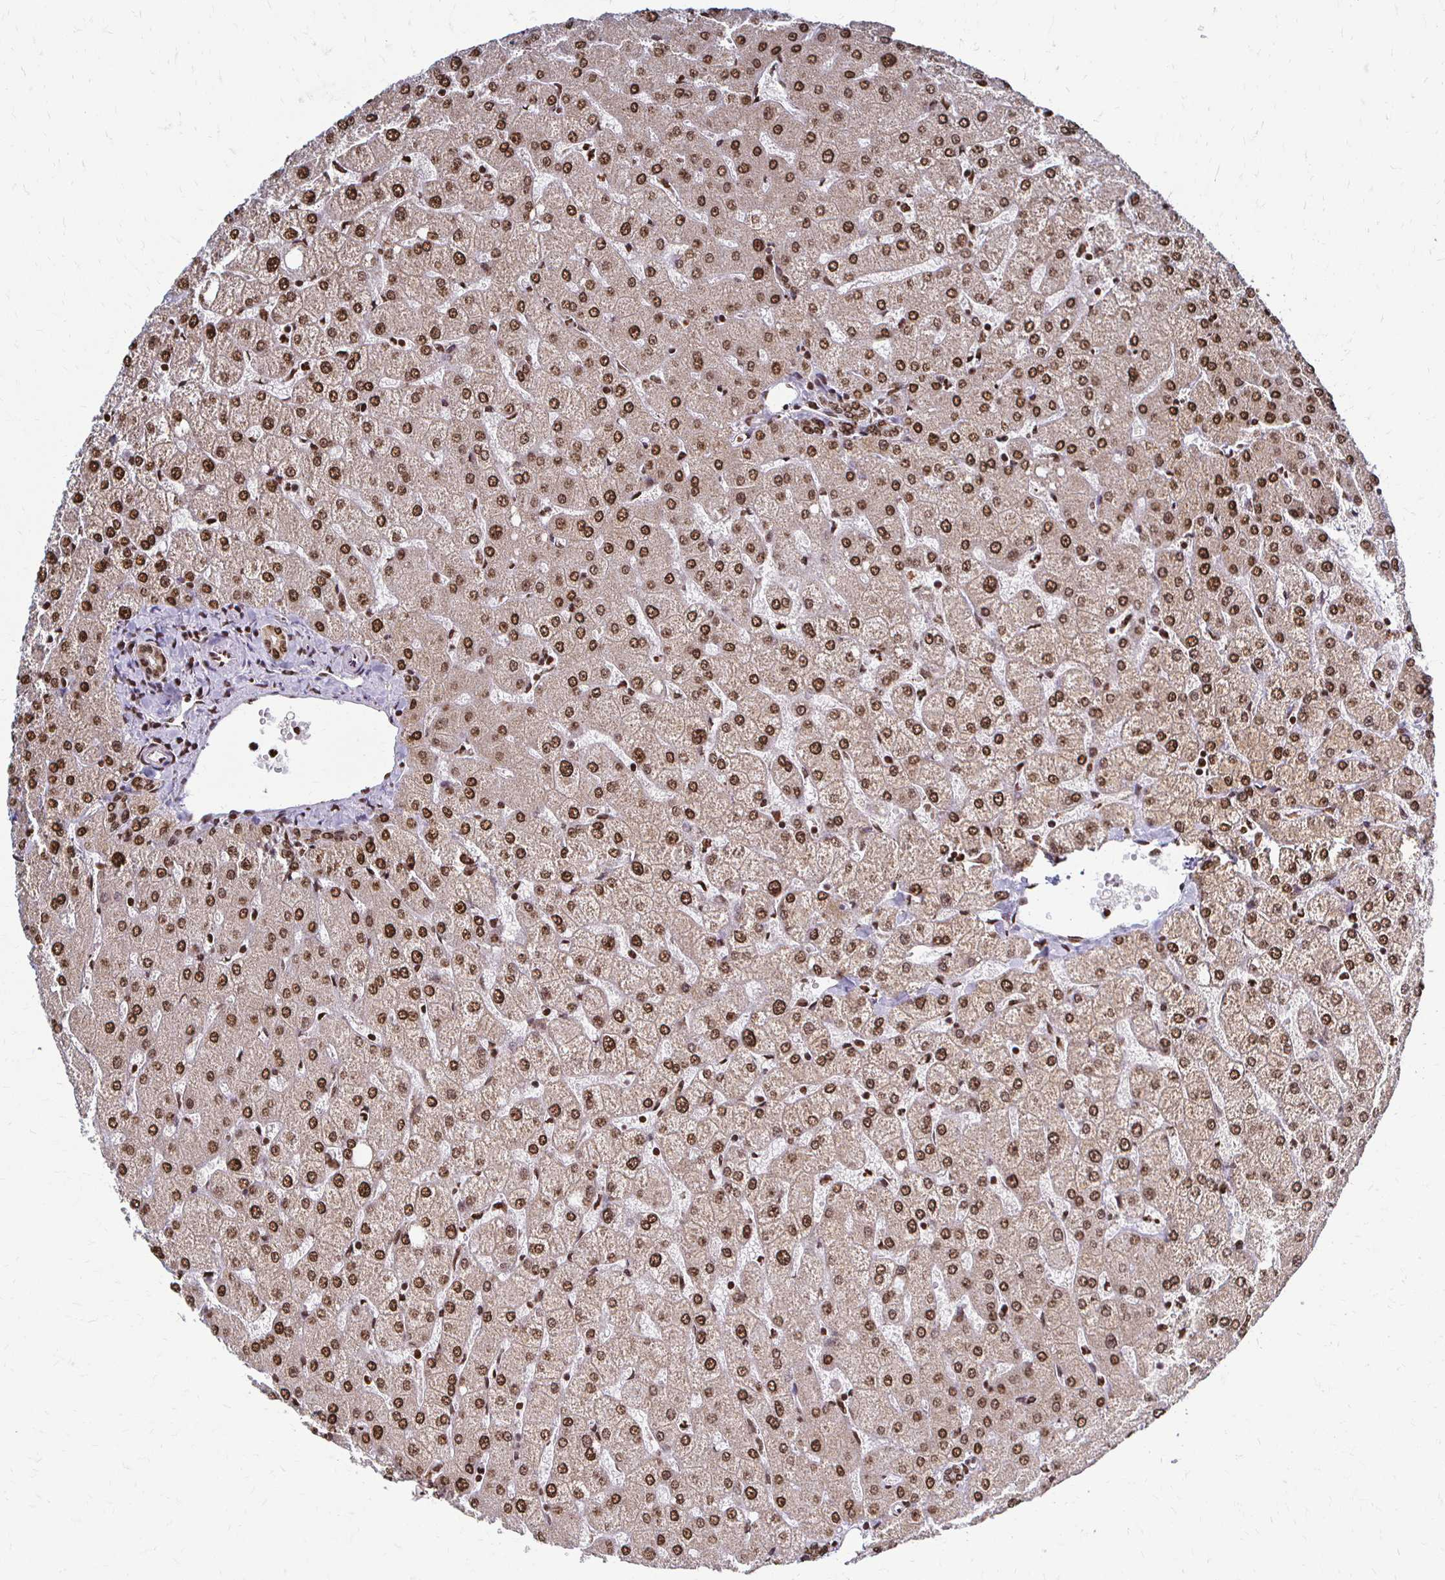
{"staining": {"intensity": "moderate", "quantity": ">75%", "location": "nuclear"}, "tissue": "liver", "cell_type": "Cholangiocytes", "image_type": "normal", "snomed": [{"axis": "morphology", "description": "Normal tissue, NOS"}, {"axis": "topography", "description": "Liver"}], "caption": "DAB (3,3'-diaminobenzidine) immunohistochemical staining of normal liver reveals moderate nuclear protein positivity in approximately >75% of cholangiocytes.", "gene": "HOXA9", "patient": {"sex": "female", "age": 54}}